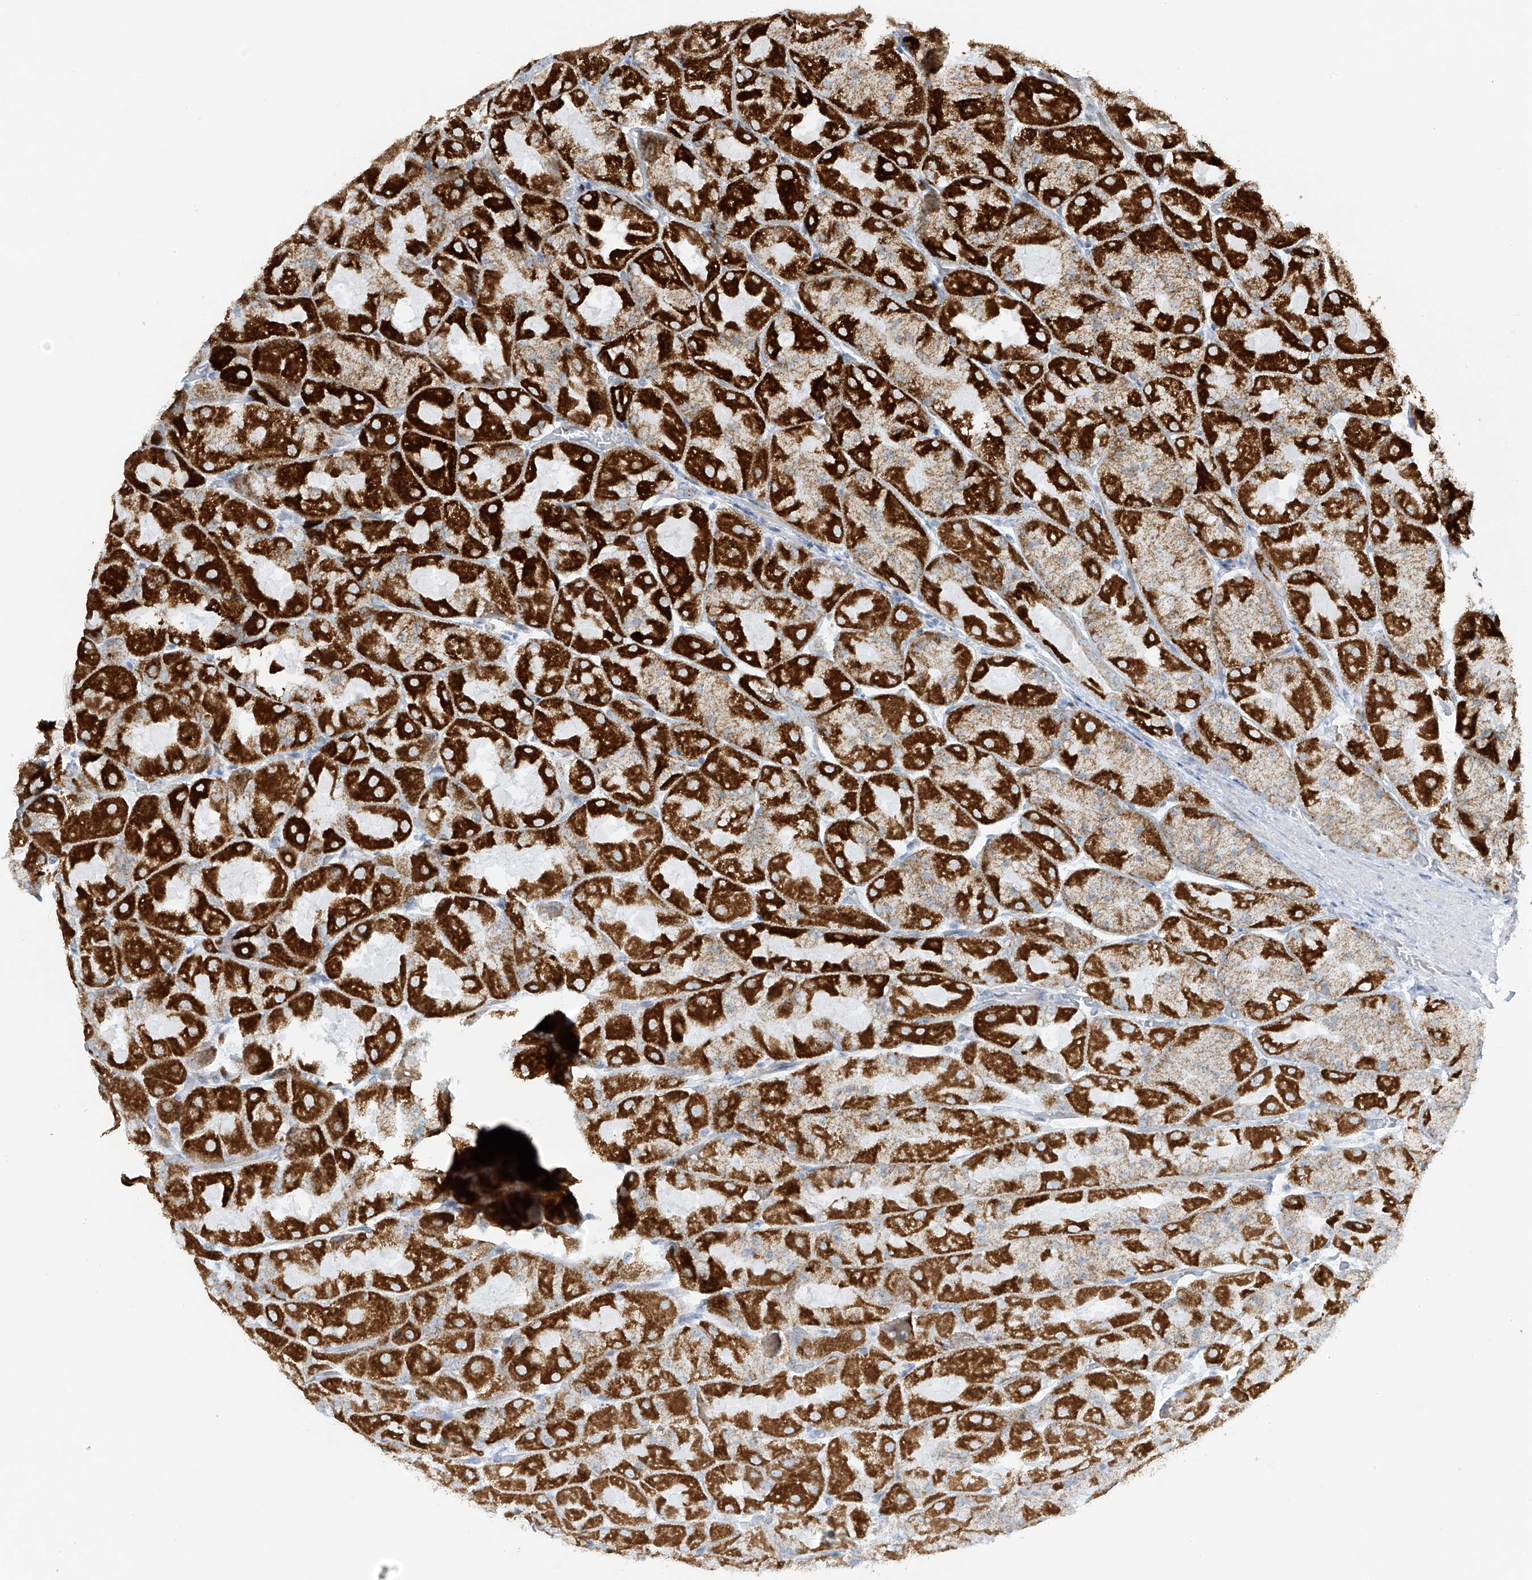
{"staining": {"intensity": "strong", "quantity": ">75%", "location": "cytoplasmic/membranous"}, "tissue": "stomach", "cell_type": "Glandular cells", "image_type": "normal", "snomed": [{"axis": "morphology", "description": "Normal tissue, NOS"}, {"axis": "topography", "description": "Stomach"}], "caption": "Protein staining by IHC displays strong cytoplasmic/membranous staining in approximately >75% of glandular cells in normal stomach.", "gene": "SMDT1", "patient": {"sex": "female", "age": 61}}